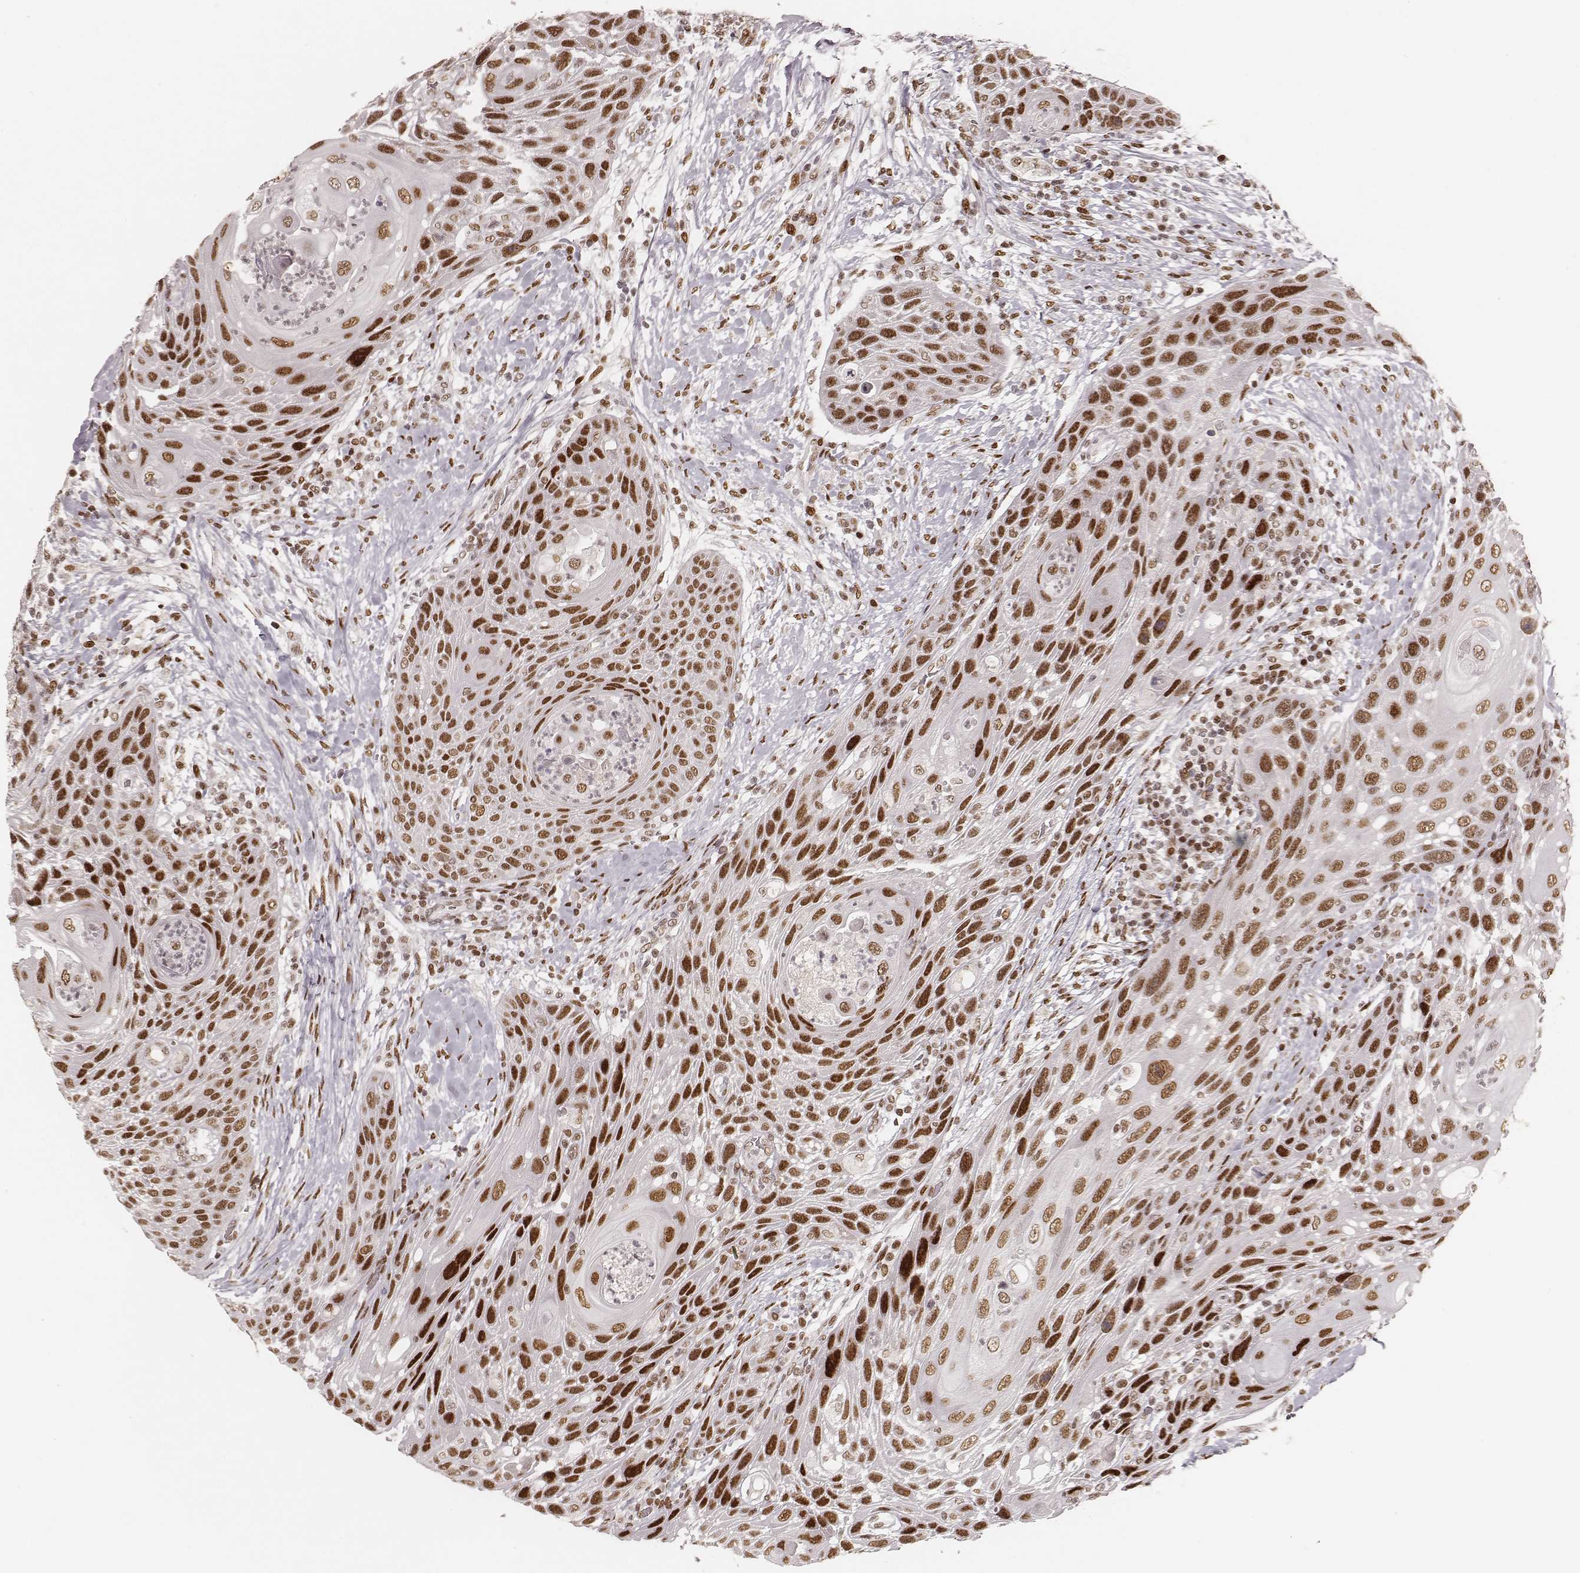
{"staining": {"intensity": "strong", "quantity": ">75%", "location": "nuclear"}, "tissue": "head and neck cancer", "cell_type": "Tumor cells", "image_type": "cancer", "snomed": [{"axis": "morphology", "description": "Squamous cell carcinoma, NOS"}, {"axis": "topography", "description": "Head-Neck"}], "caption": "Immunohistochemical staining of head and neck cancer (squamous cell carcinoma) displays high levels of strong nuclear positivity in approximately >75% of tumor cells. (IHC, brightfield microscopy, high magnification).", "gene": "HNRNPC", "patient": {"sex": "male", "age": 69}}